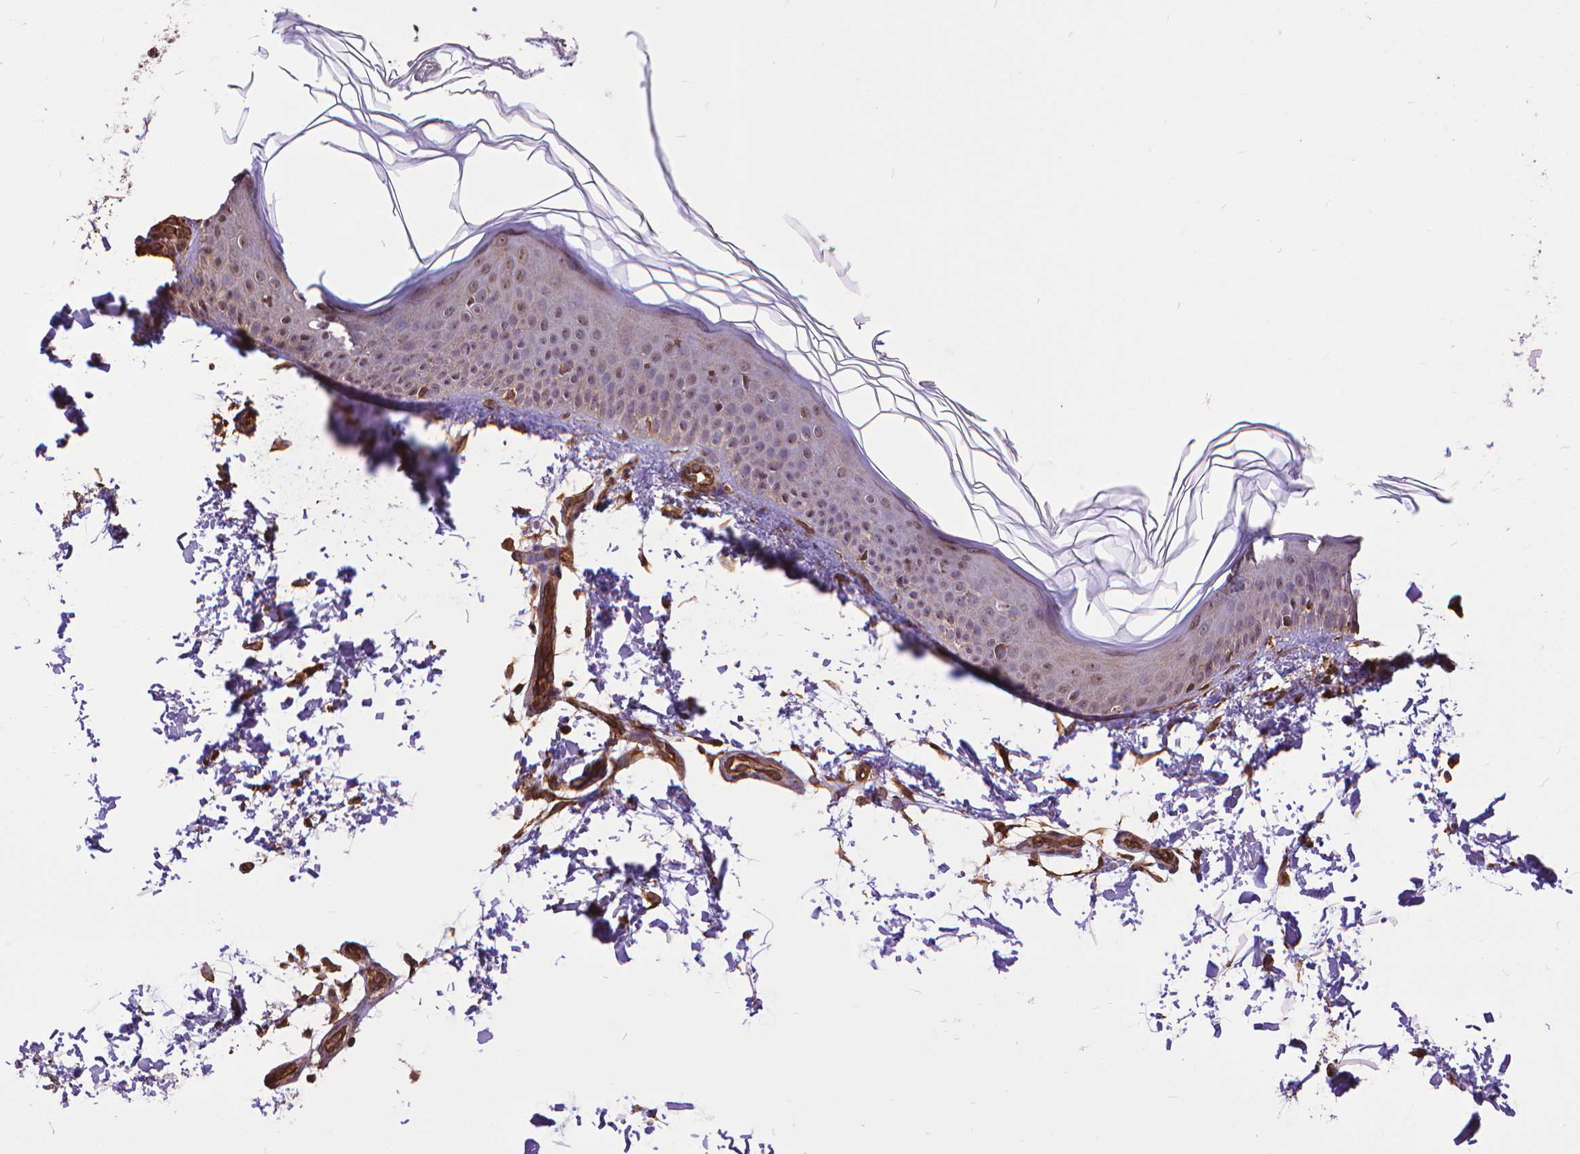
{"staining": {"intensity": "moderate", "quantity": "<25%", "location": "nuclear"}, "tissue": "skin", "cell_type": "Fibroblasts", "image_type": "normal", "snomed": [{"axis": "morphology", "description": "Normal tissue, NOS"}, {"axis": "topography", "description": "Skin"}], "caption": "This is an image of IHC staining of normal skin, which shows moderate expression in the nuclear of fibroblasts.", "gene": "TMEM135", "patient": {"sex": "female", "age": 62}}